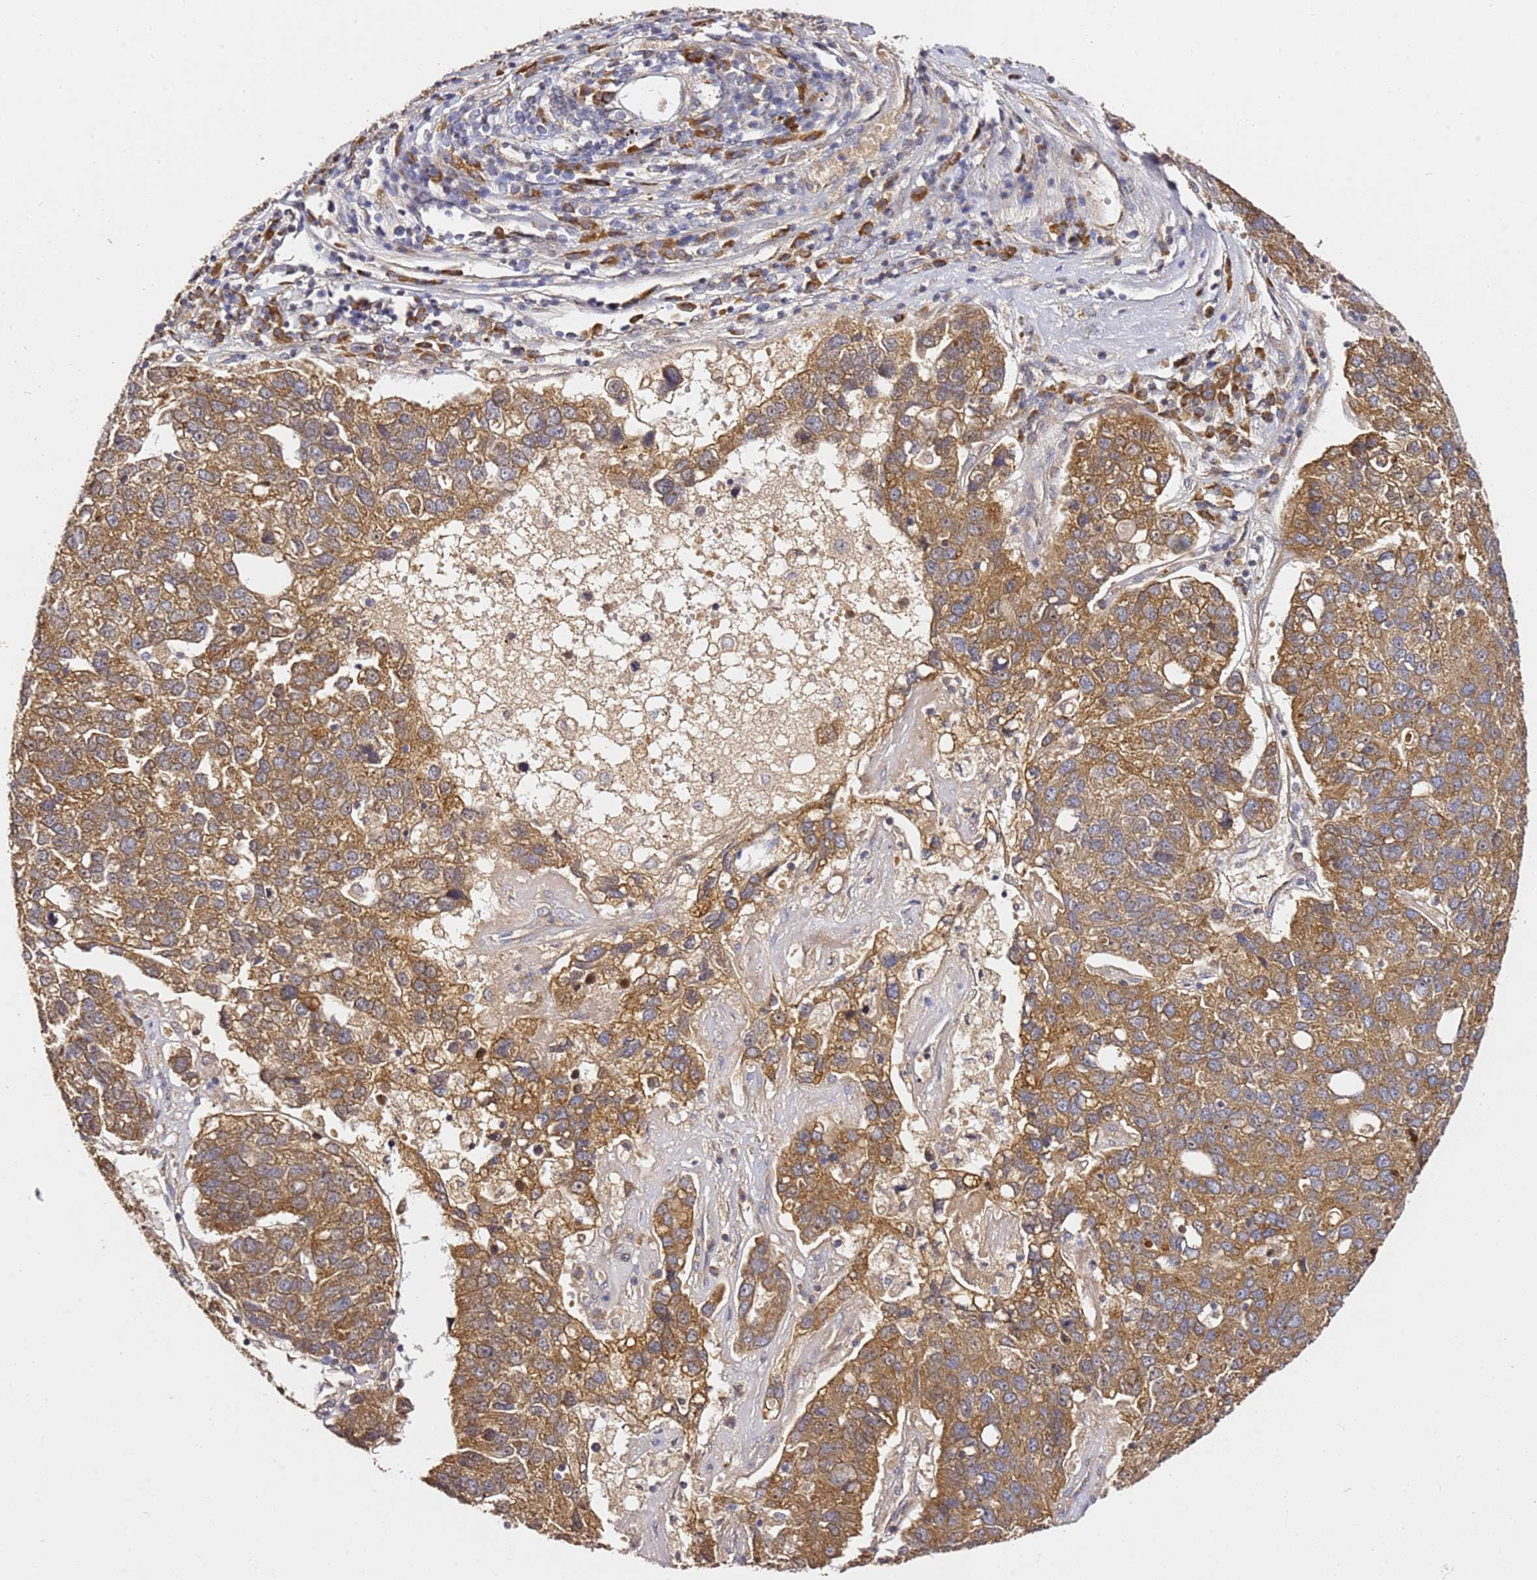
{"staining": {"intensity": "moderate", "quantity": ">75%", "location": "cytoplasmic/membranous"}, "tissue": "pancreatic cancer", "cell_type": "Tumor cells", "image_type": "cancer", "snomed": [{"axis": "morphology", "description": "Adenocarcinoma, NOS"}, {"axis": "topography", "description": "Pancreas"}], "caption": "Immunohistochemistry (DAB) staining of human adenocarcinoma (pancreatic) reveals moderate cytoplasmic/membranous protein expression in approximately >75% of tumor cells.", "gene": "OSBPL2", "patient": {"sex": "female", "age": 61}}